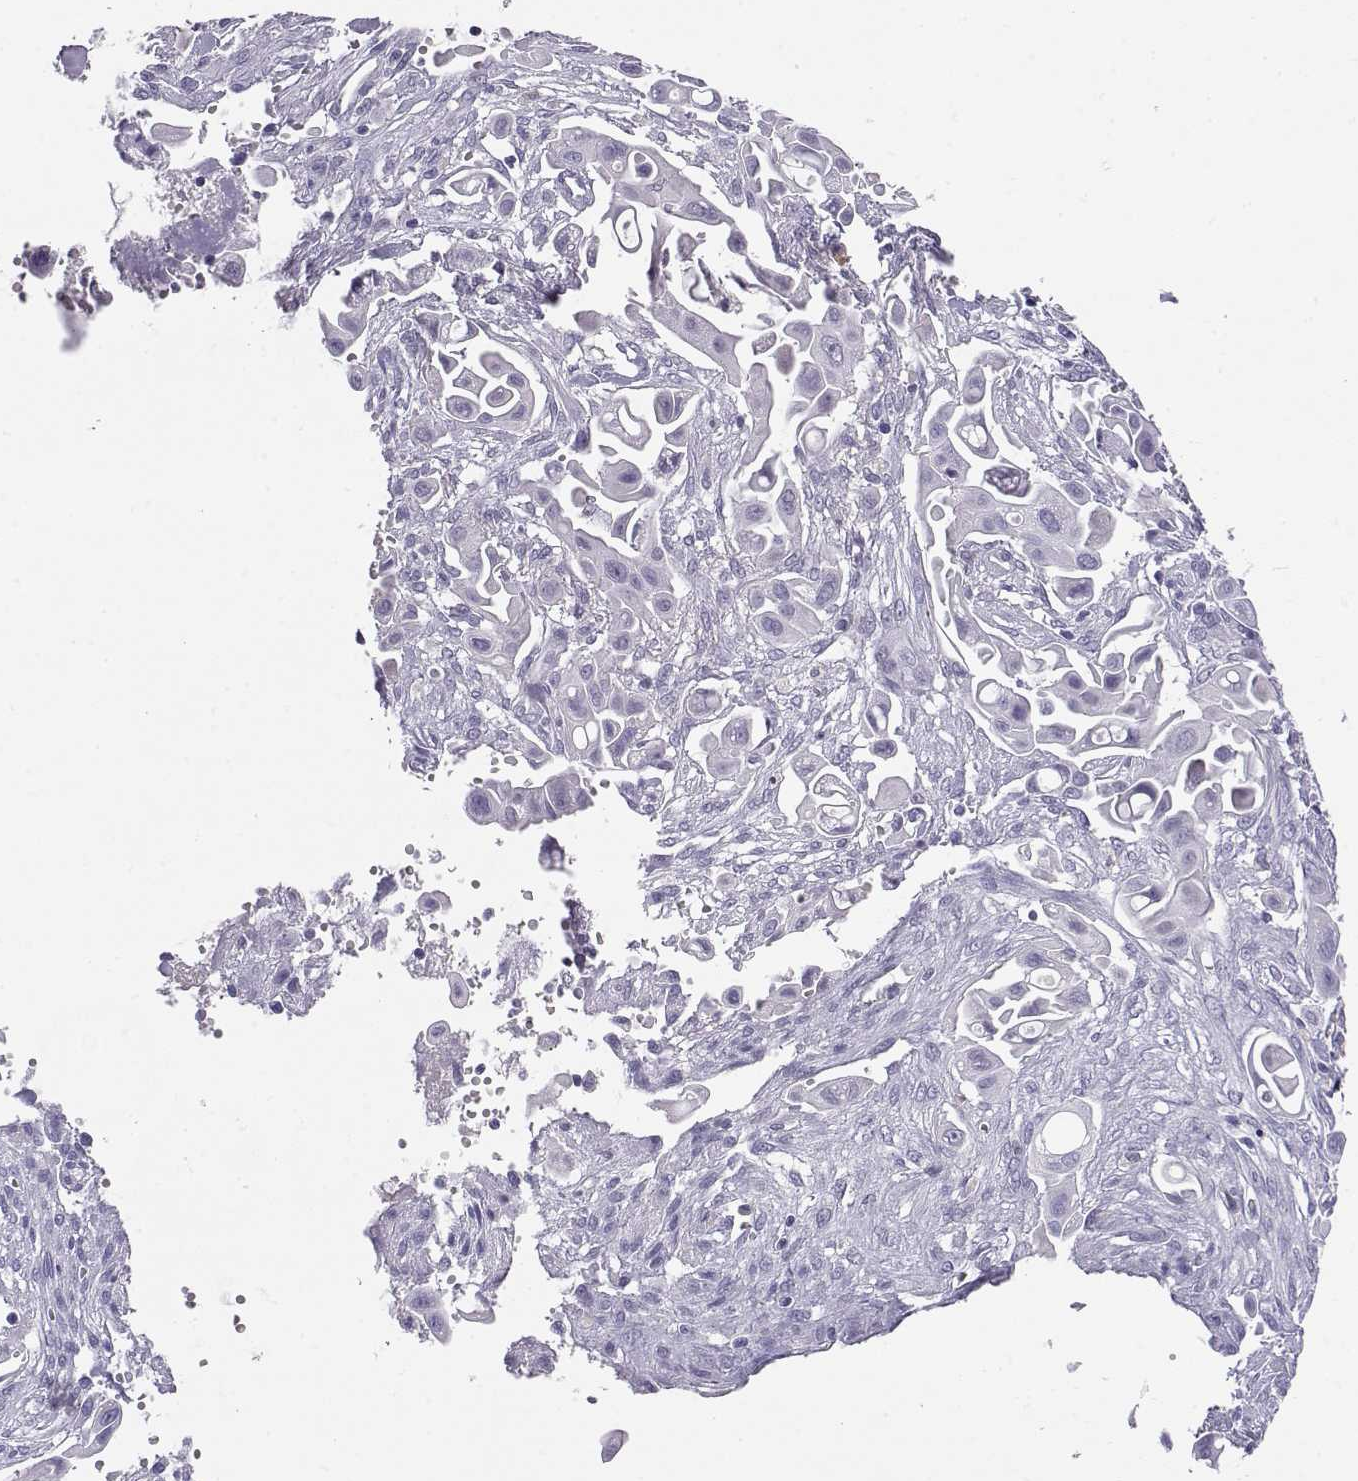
{"staining": {"intensity": "negative", "quantity": "none", "location": "none"}, "tissue": "pancreatic cancer", "cell_type": "Tumor cells", "image_type": "cancer", "snomed": [{"axis": "morphology", "description": "Adenocarcinoma, NOS"}, {"axis": "topography", "description": "Pancreas"}], "caption": "This photomicrograph is of pancreatic cancer stained with immunohistochemistry to label a protein in brown with the nuclei are counter-stained blue. There is no positivity in tumor cells. Brightfield microscopy of immunohistochemistry (IHC) stained with DAB (3,3'-diaminobenzidine) (brown) and hematoxylin (blue), captured at high magnification.", "gene": "ENDOU", "patient": {"sex": "male", "age": 50}}